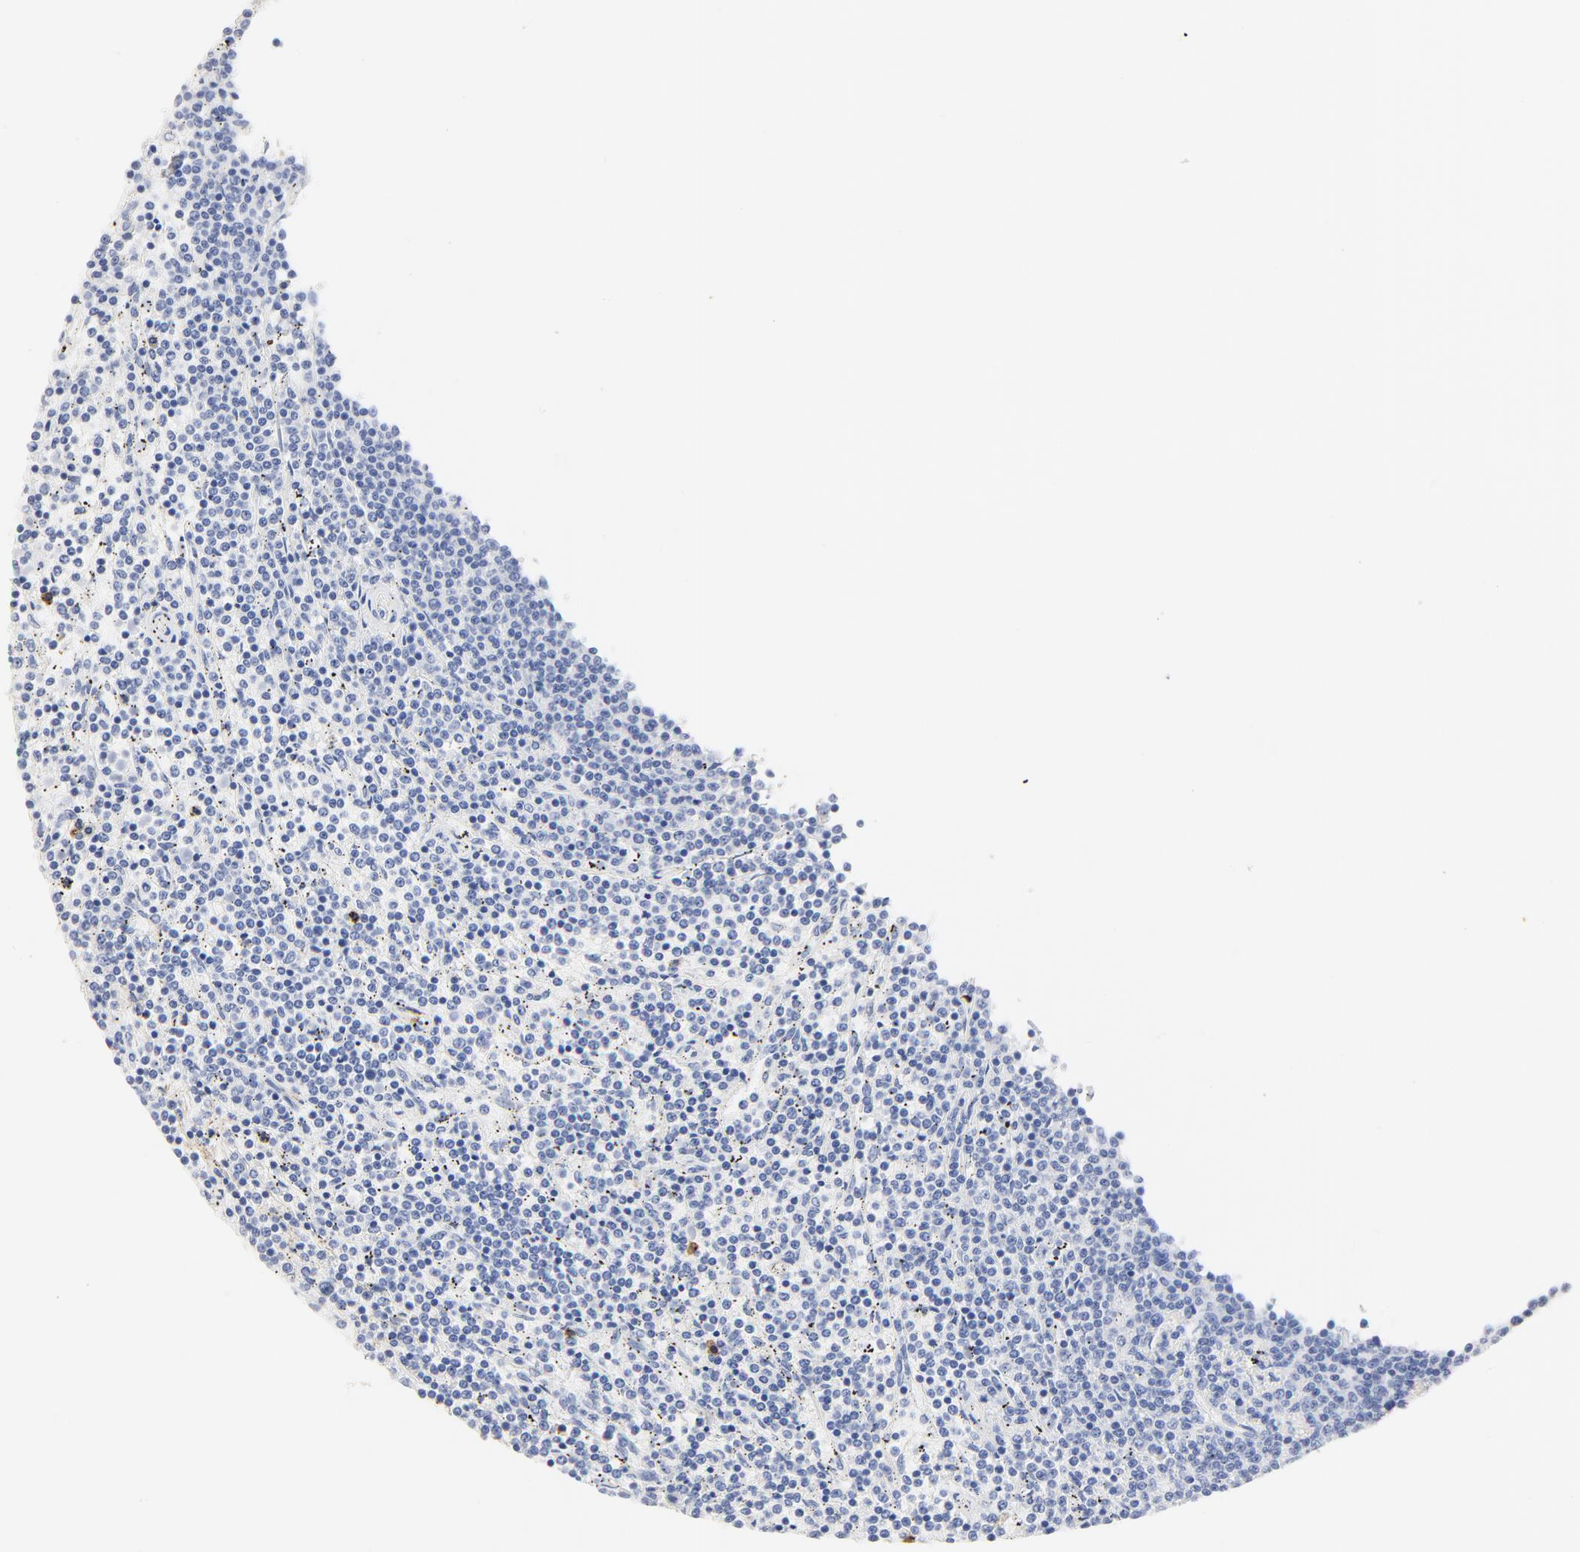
{"staining": {"intensity": "negative", "quantity": "none", "location": "none"}, "tissue": "lymphoma", "cell_type": "Tumor cells", "image_type": "cancer", "snomed": [{"axis": "morphology", "description": "Malignant lymphoma, non-Hodgkin's type, Low grade"}, {"axis": "topography", "description": "Spleen"}], "caption": "The immunohistochemistry micrograph has no significant staining in tumor cells of lymphoma tissue.", "gene": "AGTR1", "patient": {"sex": "female", "age": 50}}